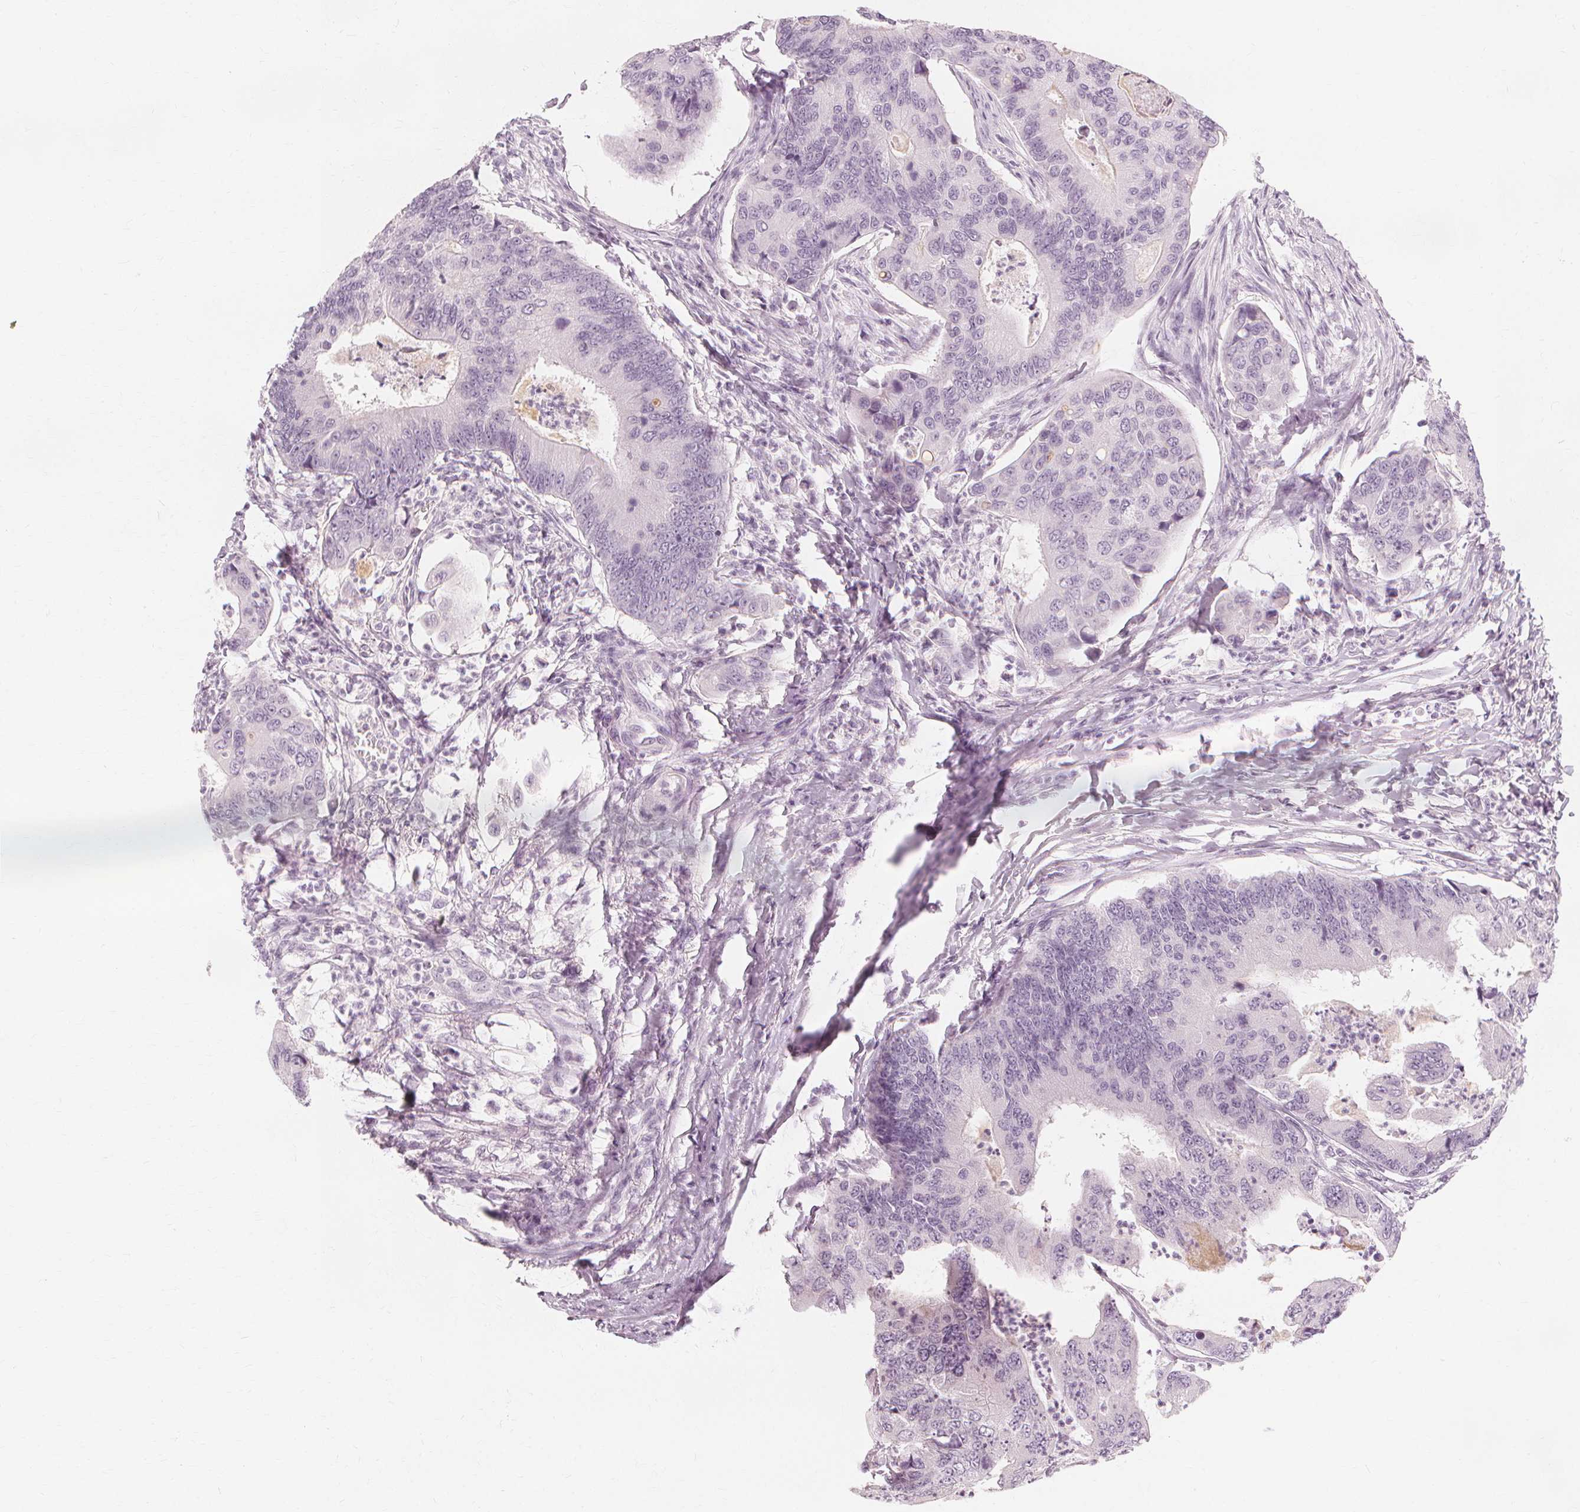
{"staining": {"intensity": "negative", "quantity": "none", "location": "none"}, "tissue": "colorectal cancer", "cell_type": "Tumor cells", "image_type": "cancer", "snomed": [{"axis": "morphology", "description": "Adenocarcinoma, NOS"}, {"axis": "topography", "description": "Colon"}], "caption": "DAB (3,3'-diaminobenzidine) immunohistochemical staining of colorectal adenocarcinoma shows no significant positivity in tumor cells. Brightfield microscopy of immunohistochemistry (IHC) stained with DAB (3,3'-diaminobenzidine) (brown) and hematoxylin (blue), captured at high magnification.", "gene": "MUC12", "patient": {"sex": "female", "age": 67}}